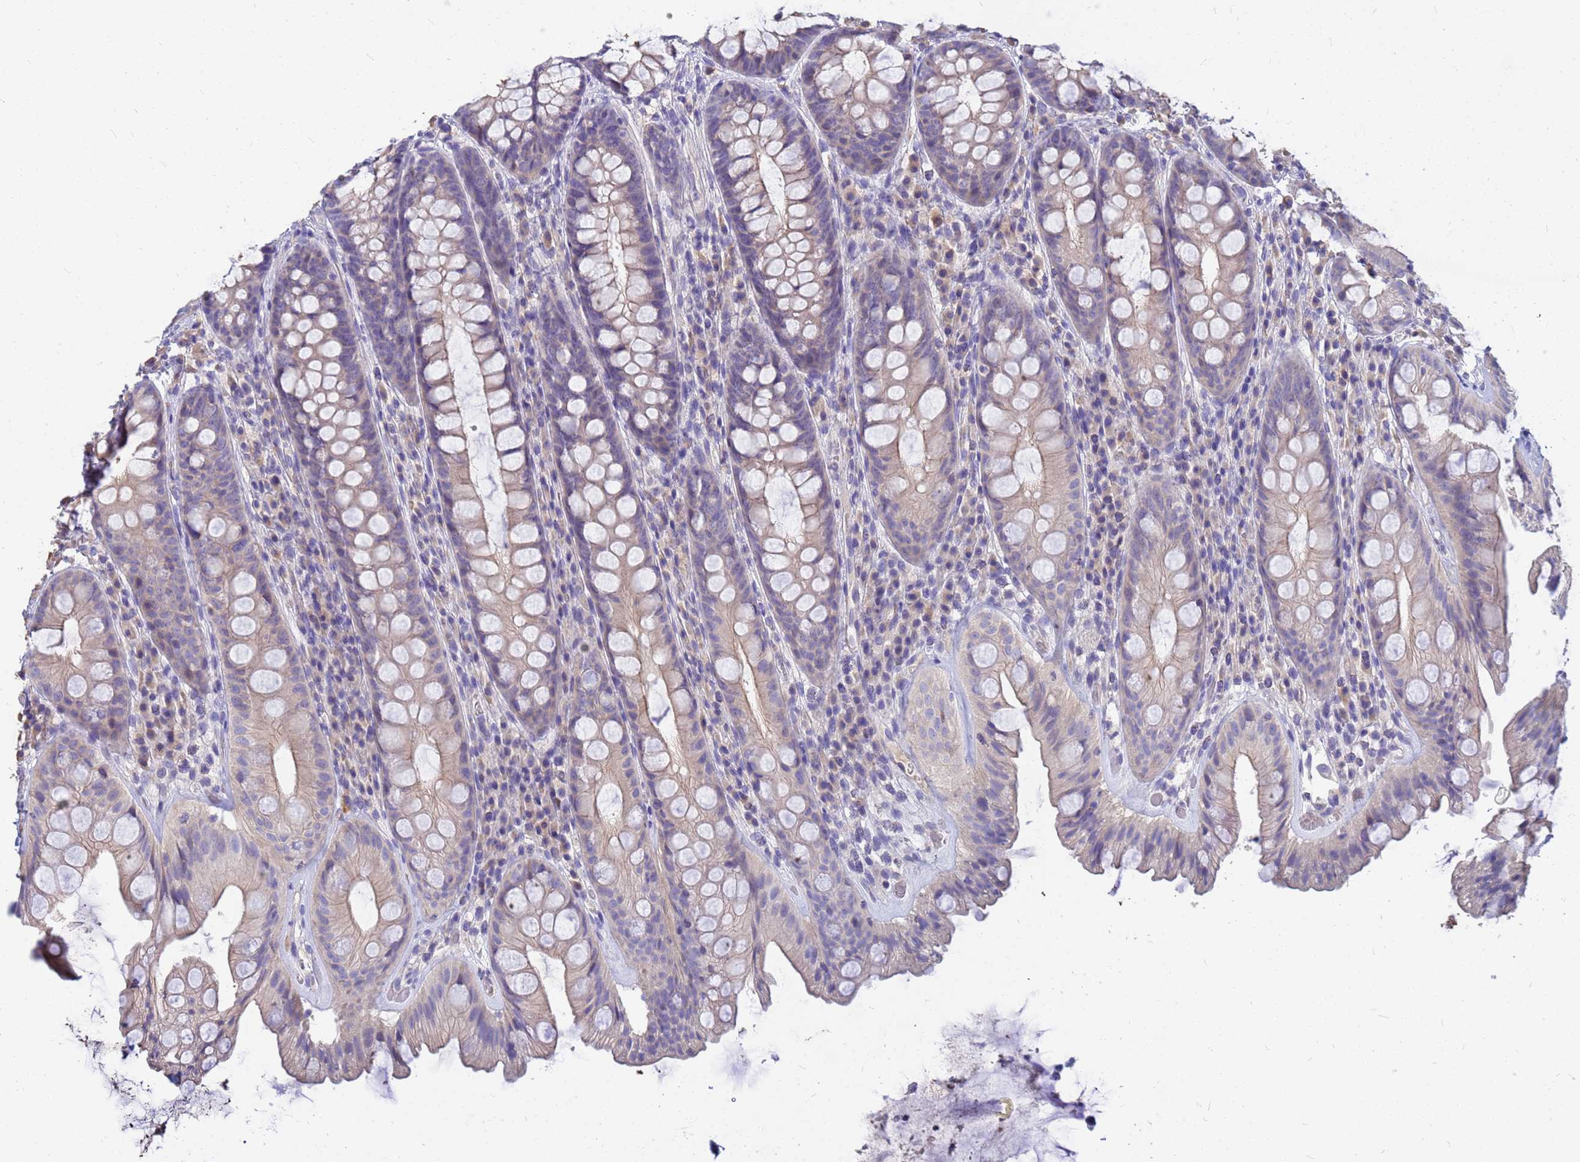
{"staining": {"intensity": "weak", "quantity": "25%-75%", "location": "cytoplasmic/membranous"}, "tissue": "rectum", "cell_type": "Glandular cells", "image_type": "normal", "snomed": [{"axis": "morphology", "description": "Normal tissue, NOS"}, {"axis": "topography", "description": "Rectum"}], "caption": "Weak cytoplasmic/membranous staining for a protein is appreciated in approximately 25%-75% of glandular cells of benign rectum using IHC.", "gene": "DPRX", "patient": {"sex": "male", "age": 74}}